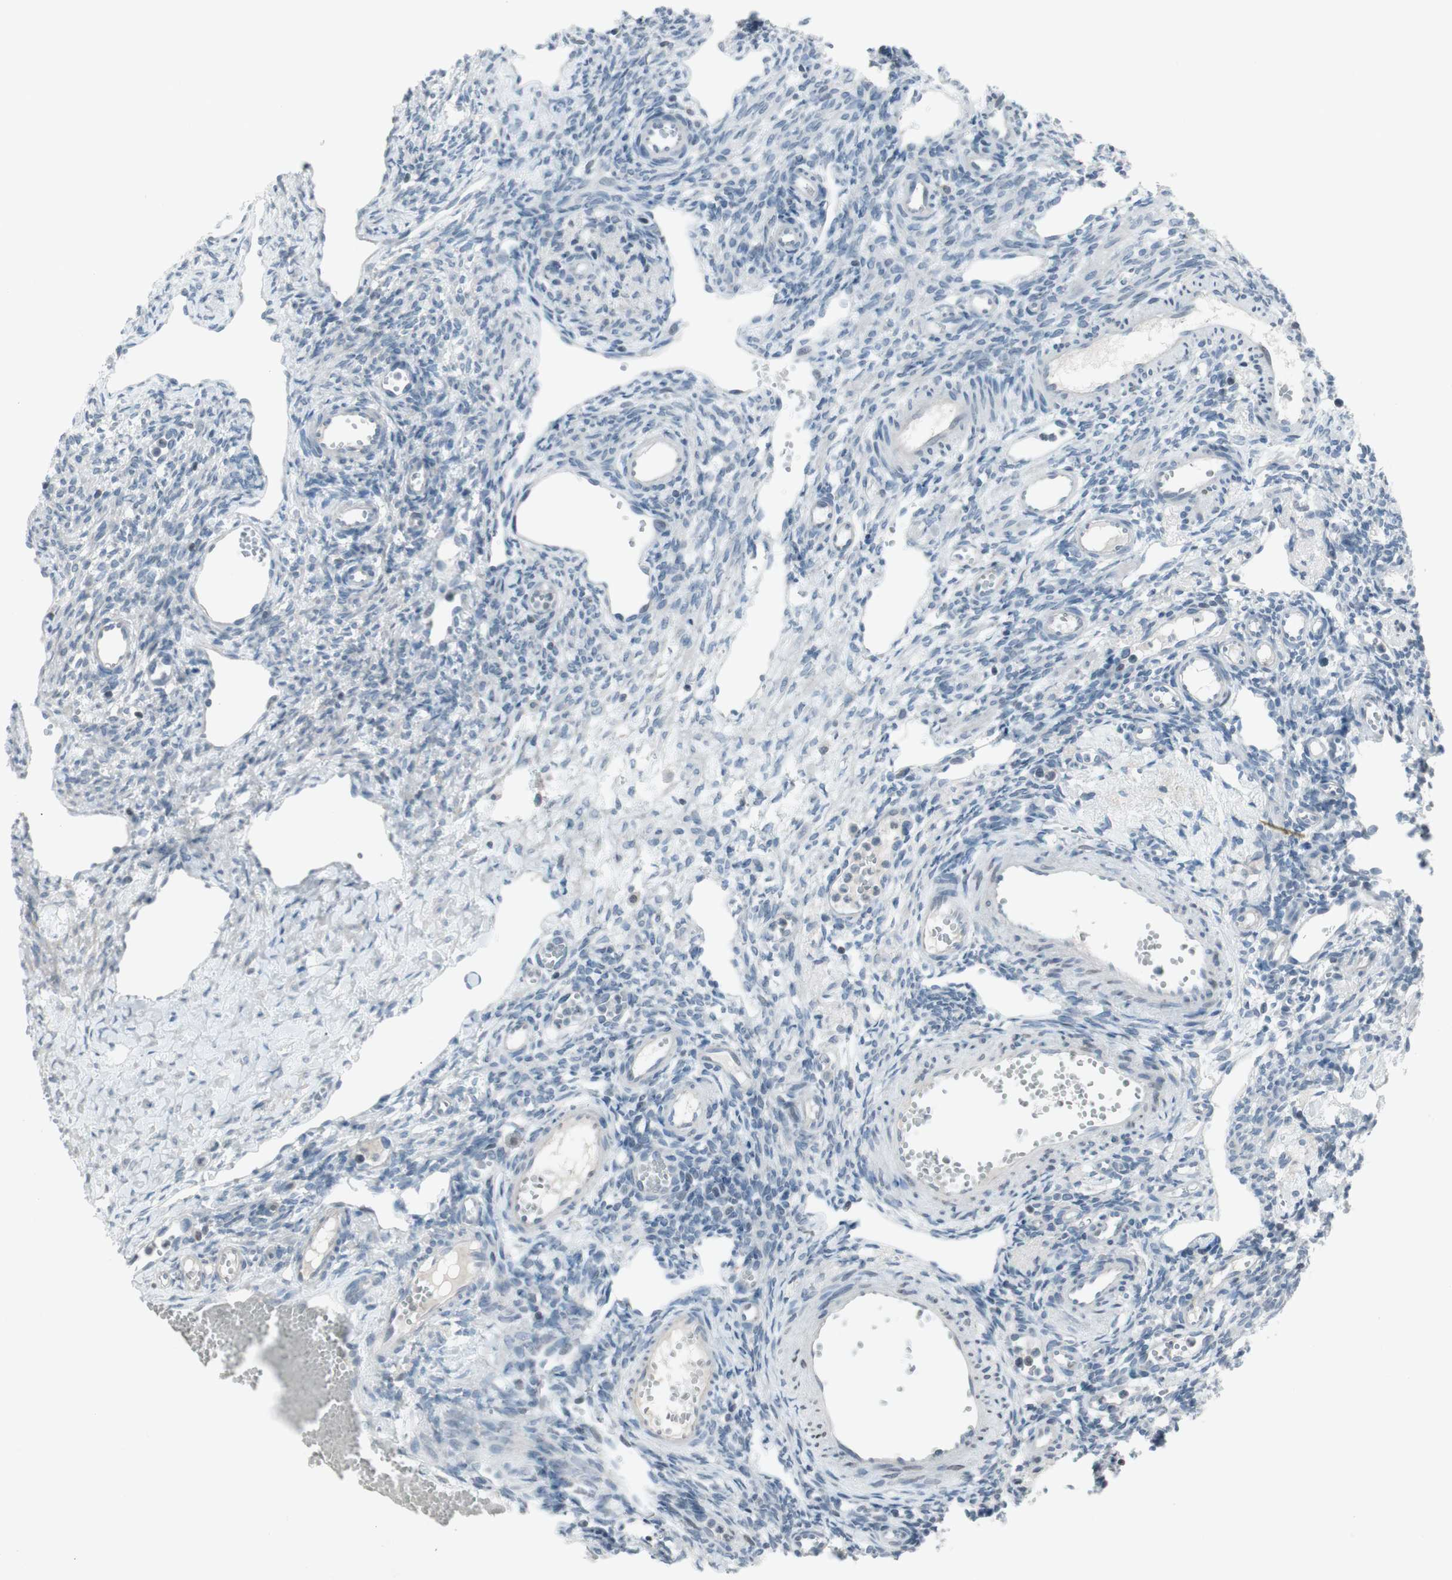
{"staining": {"intensity": "negative", "quantity": "none", "location": "none"}, "tissue": "ovary", "cell_type": "Ovarian stroma cells", "image_type": "normal", "snomed": [{"axis": "morphology", "description": "Normal tissue, NOS"}, {"axis": "topography", "description": "Ovary"}], "caption": "Immunohistochemistry (IHC) micrograph of normal human ovary stained for a protein (brown), which displays no staining in ovarian stroma cells. The staining is performed using DAB brown chromogen with nuclei counter-stained in using hematoxylin.", "gene": "ARG2", "patient": {"sex": "female", "age": 33}}